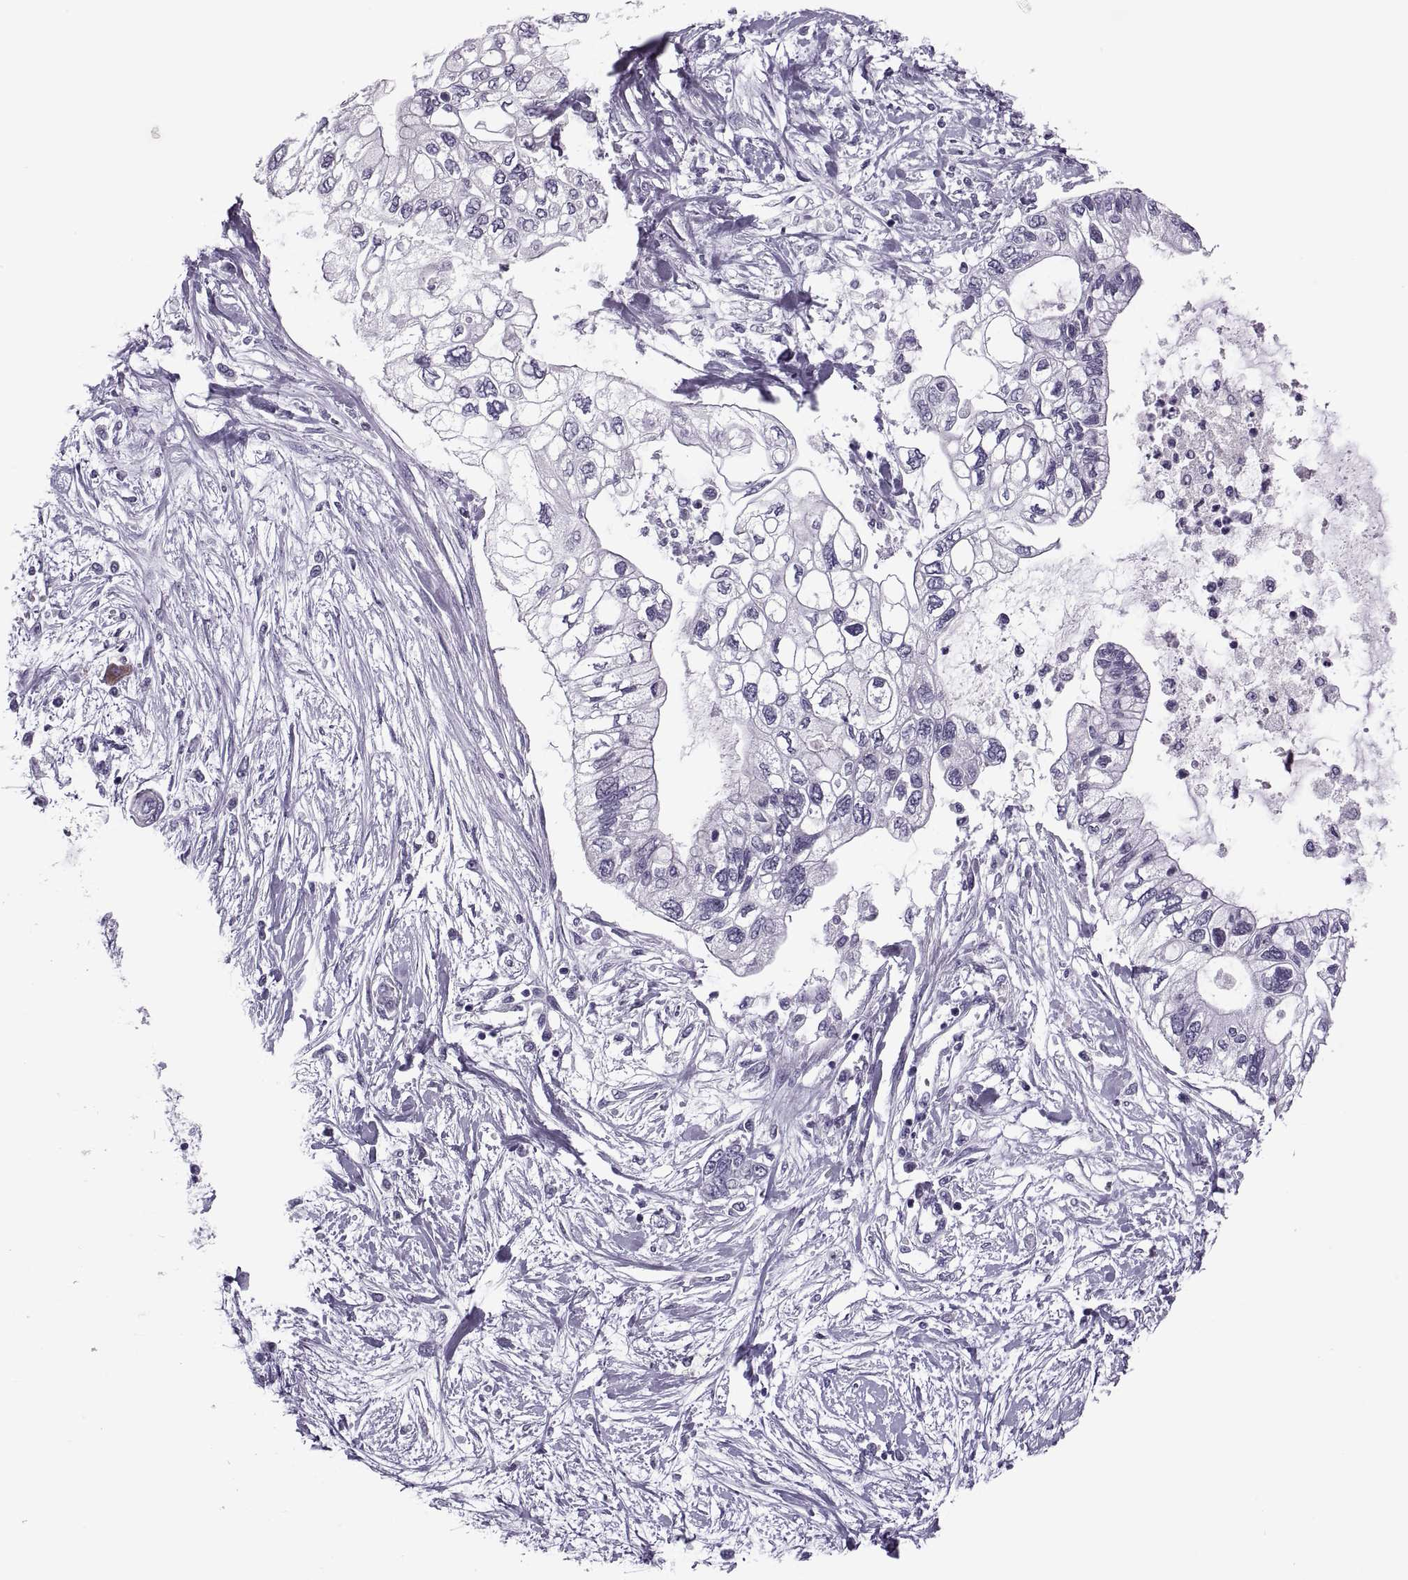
{"staining": {"intensity": "negative", "quantity": "none", "location": "none"}, "tissue": "pancreatic cancer", "cell_type": "Tumor cells", "image_type": "cancer", "snomed": [{"axis": "morphology", "description": "Adenocarcinoma, NOS"}, {"axis": "topography", "description": "Pancreas"}], "caption": "A histopathology image of pancreatic adenocarcinoma stained for a protein shows no brown staining in tumor cells. The staining is performed using DAB (3,3'-diaminobenzidine) brown chromogen with nuclei counter-stained in using hematoxylin.", "gene": "SYNGR4", "patient": {"sex": "female", "age": 77}}